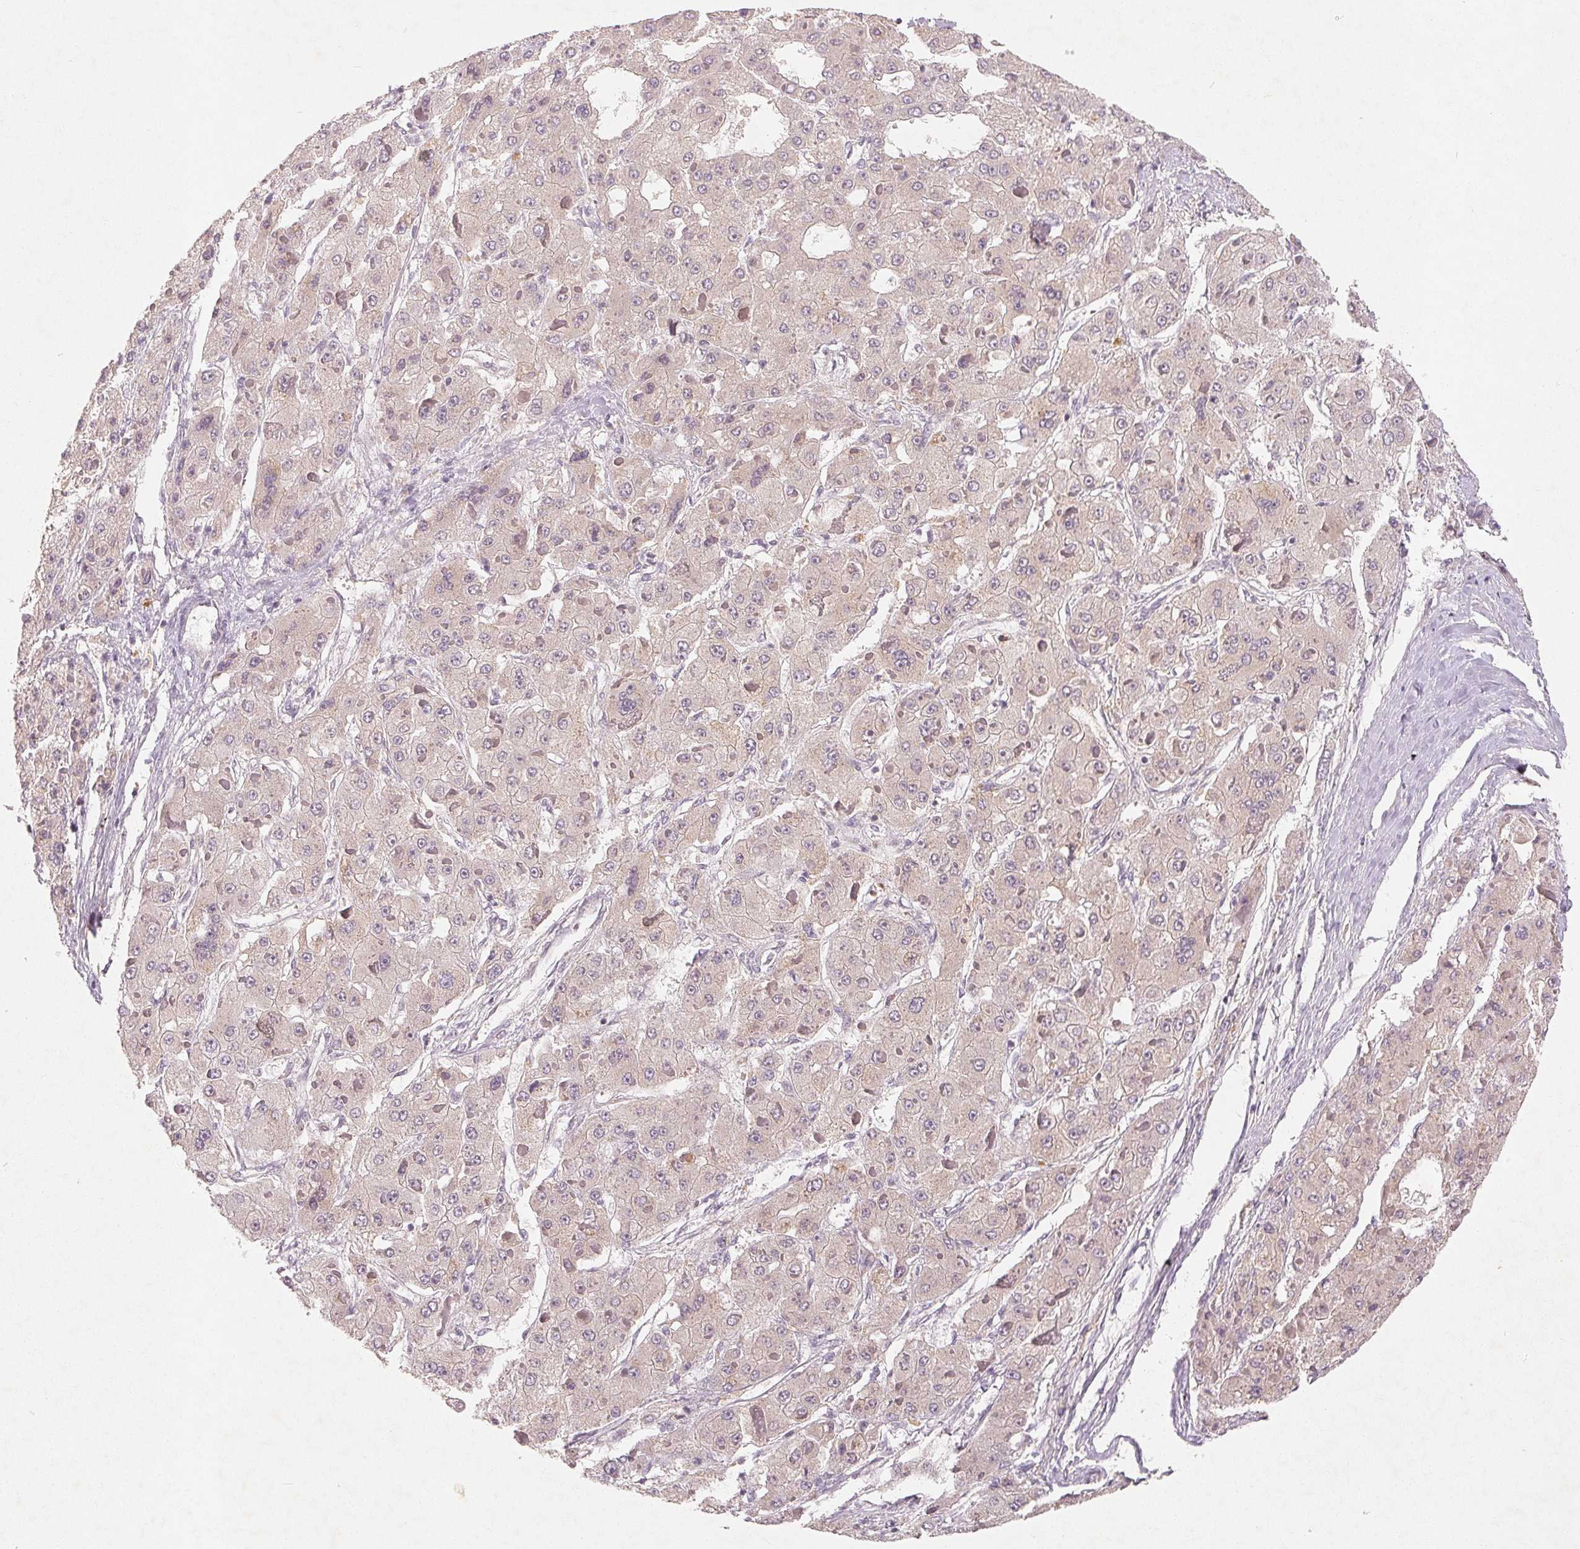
{"staining": {"intensity": "negative", "quantity": "none", "location": "none"}, "tissue": "liver cancer", "cell_type": "Tumor cells", "image_type": "cancer", "snomed": [{"axis": "morphology", "description": "Carcinoma, Hepatocellular, NOS"}, {"axis": "topography", "description": "Liver"}], "caption": "Immunohistochemistry micrograph of liver cancer stained for a protein (brown), which shows no staining in tumor cells.", "gene": "GHITM", "patient": {"sex": "female", "age": 73}}